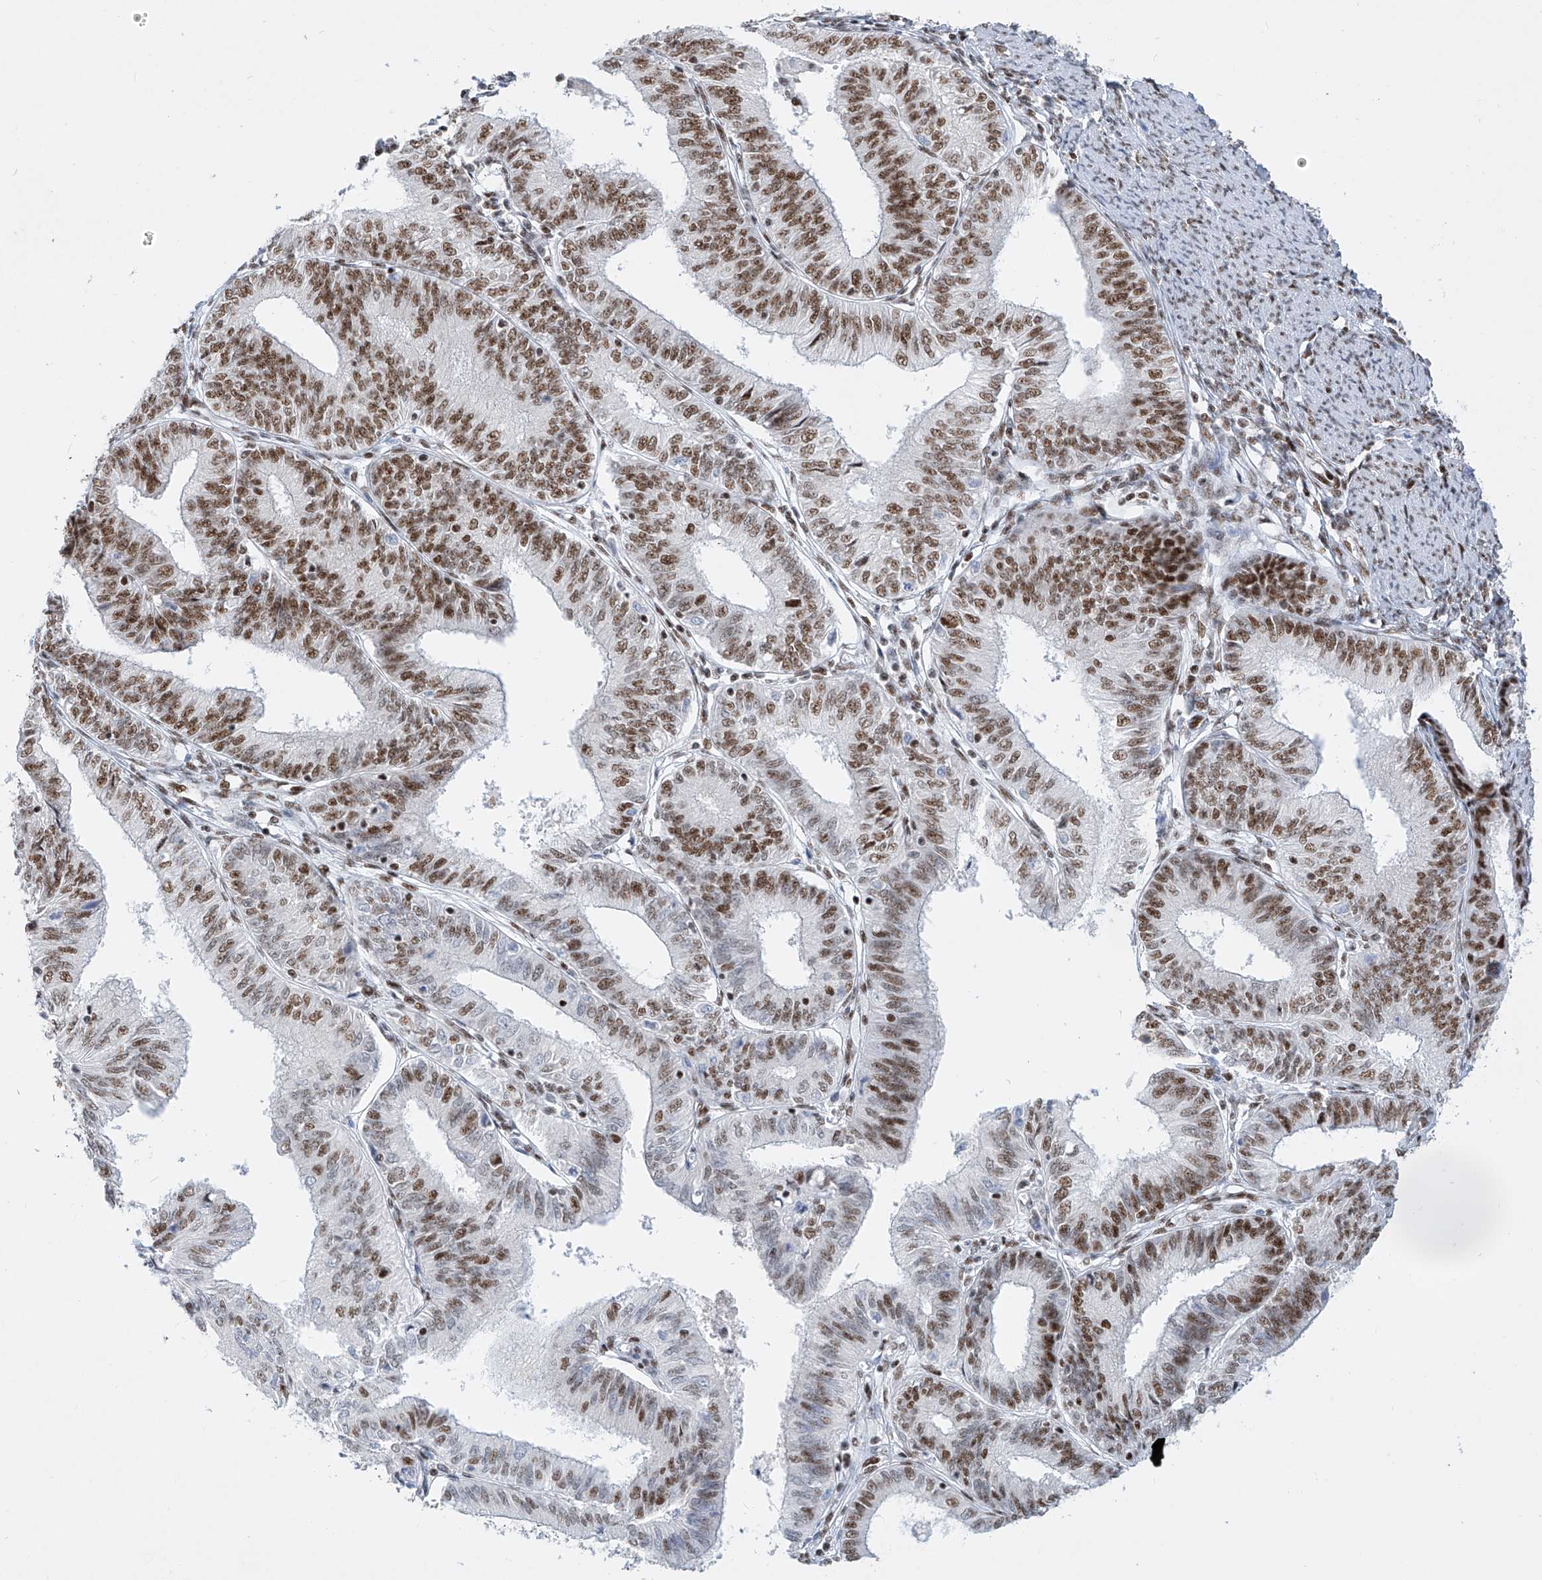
{"staining": {"intensity": "strong", "quantity": ">75%", "location": "nuclear"}, "tissue": "endometrial cancer", "cell_type": "Tumor cells", "image_type": "cancer", "snomed": [{"axis": "morphology", "description": "Adenocarcinoma, NOS"}, {"axis": "topography", "description": "Endometrium"}], "caption": "A high-resolution micrograph shows IHC staining of endometrial adenocarcinoma, which exhibits strong nuclear expression in approximately >75% of tumor cells.", "gene": "TAF4", "patient": {"sex": "female", "age": 51}}